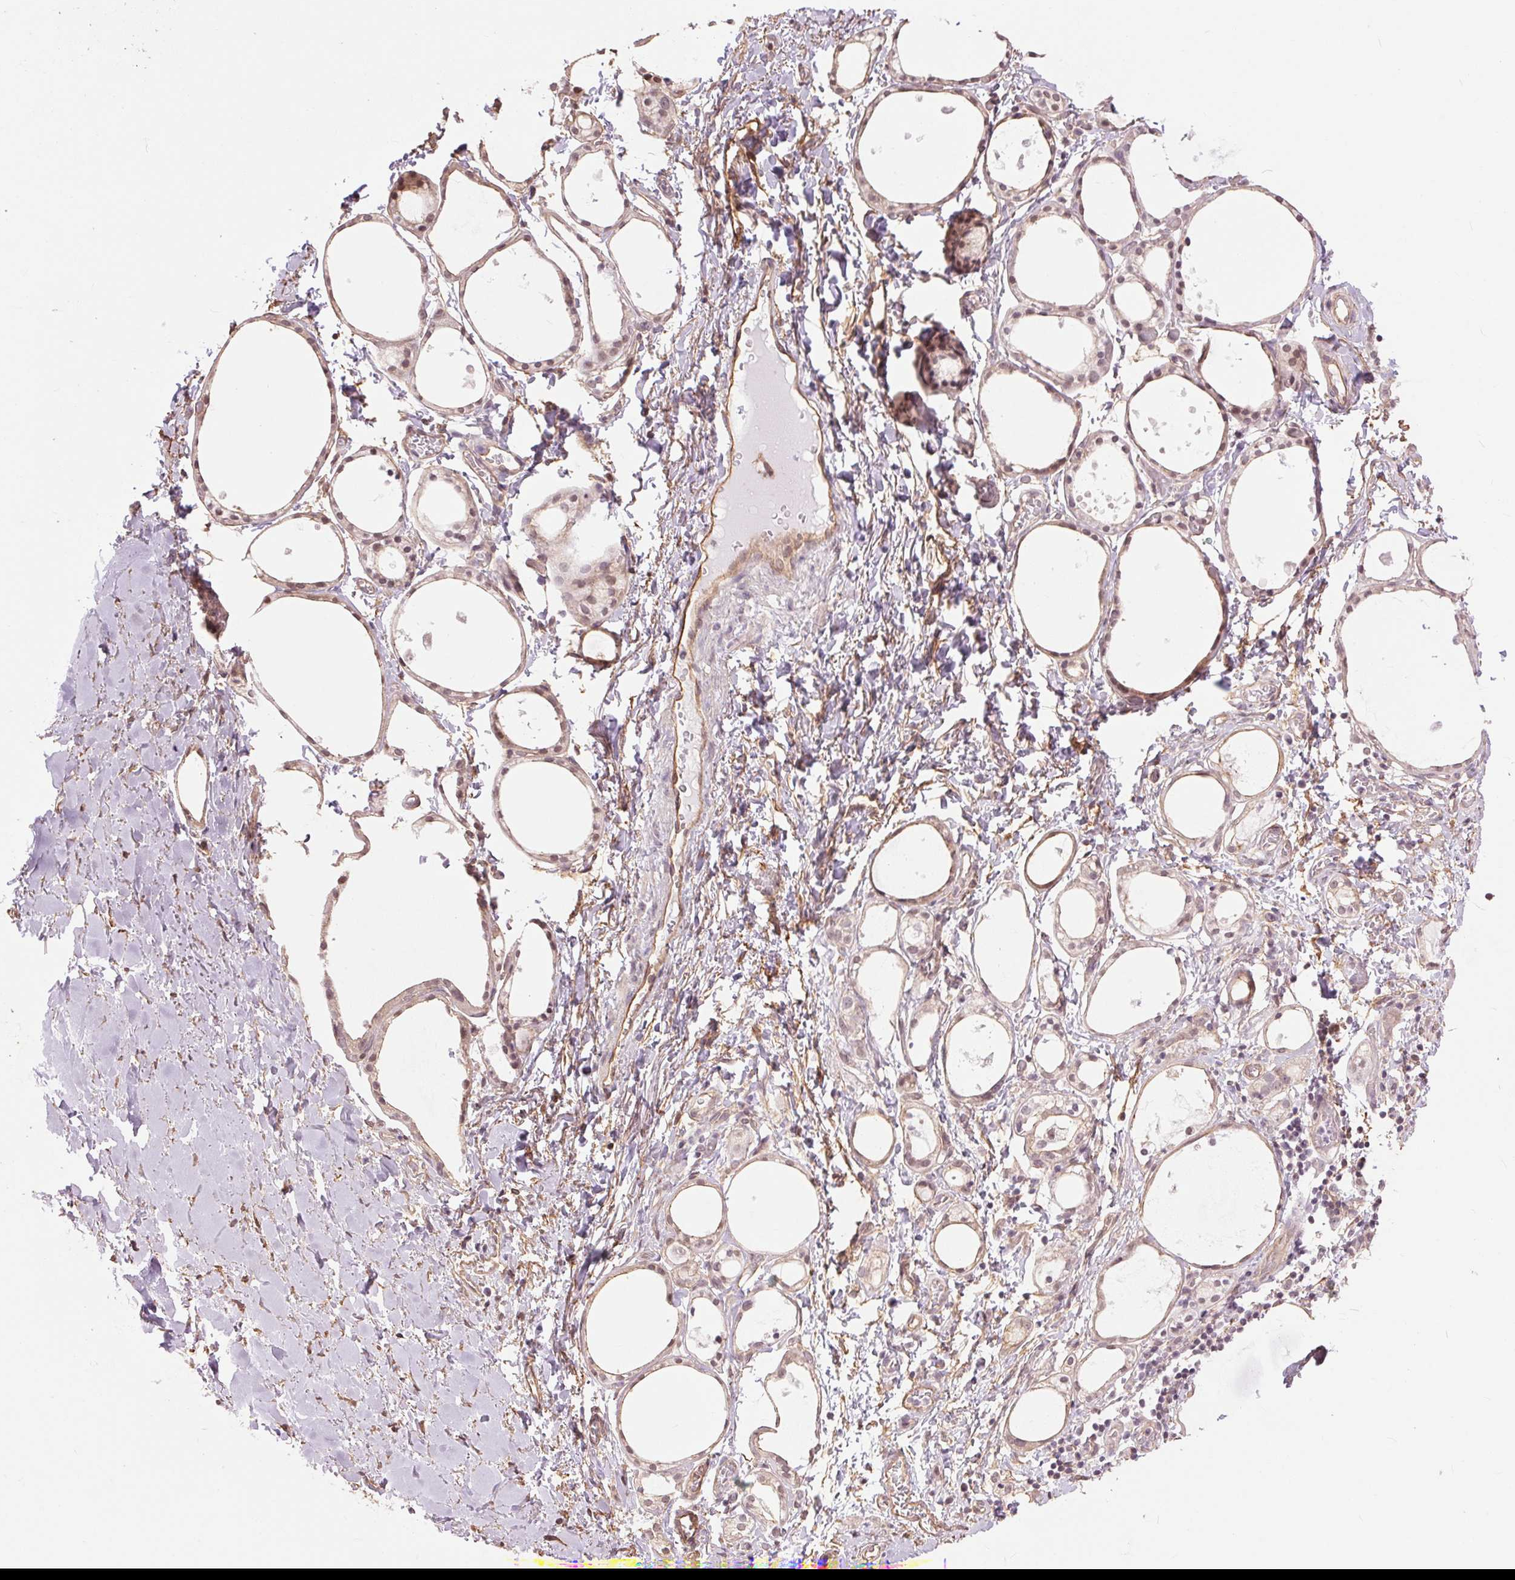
{"staining": {"intensity": "weak", "quantity": ">75%", "location": "nuclear"}, "tissue": "thyroid gland", "cell_type": "Glandular cells", "image_type": "normal", "snomed": [{"axis": "morphology", "description": "Normal tissue, NOS"}, {"axis": "topography", "description": "Thyroid gland"}], "caption": "Thyroid gland stained for a protein displays weak nuclear positivity in glandular cells.", "gene": "PALM", "patient": {"sex": "male", "age": 68}}